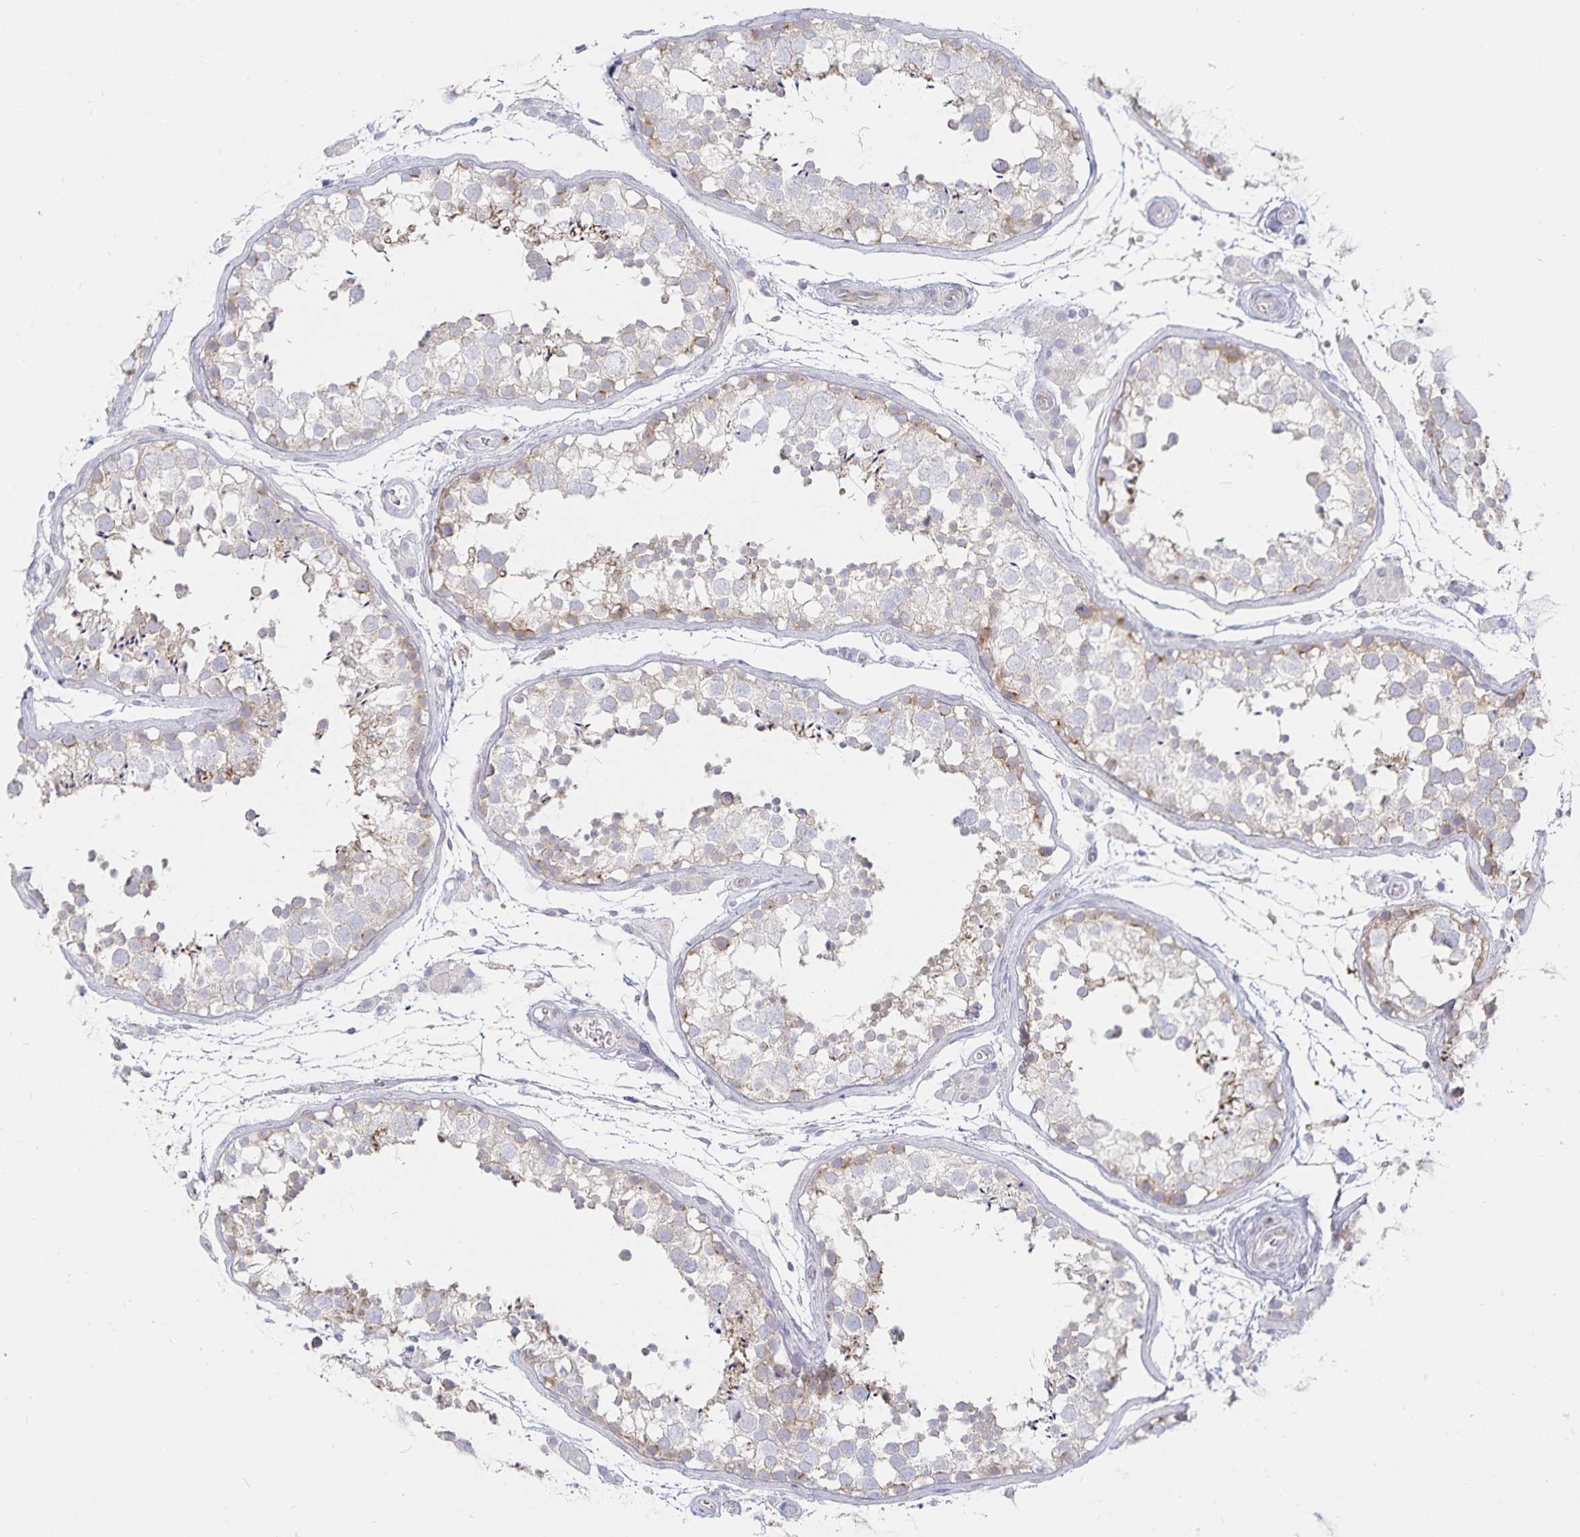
{"staining": {"intensity": "weak", "quantity": "<25%", "location": "cytoplasmic/membranous"}, "tissue": "testis", "cell_type": "Cells in seminiferous ducts", "image_type": "normal", "snomed": [{"axis": "morphology", "description": "Normal tissue, NOS"}, {"axis": "morphology", "description": "Seminoma, NOS"}, {"axis": "topography", "description": "Testis"}], "caption": "Micrograph shows no significant protein expression in cells in seminiferous ducts of unremarkable testis. The staining is performed using DAB (3,3'-diaminobenzidine) brown chromogen with nuclei counter-stained in using hematoxylin.", "gene": "SFTPA1", "patient": {"sex": "male", "age": 29}}